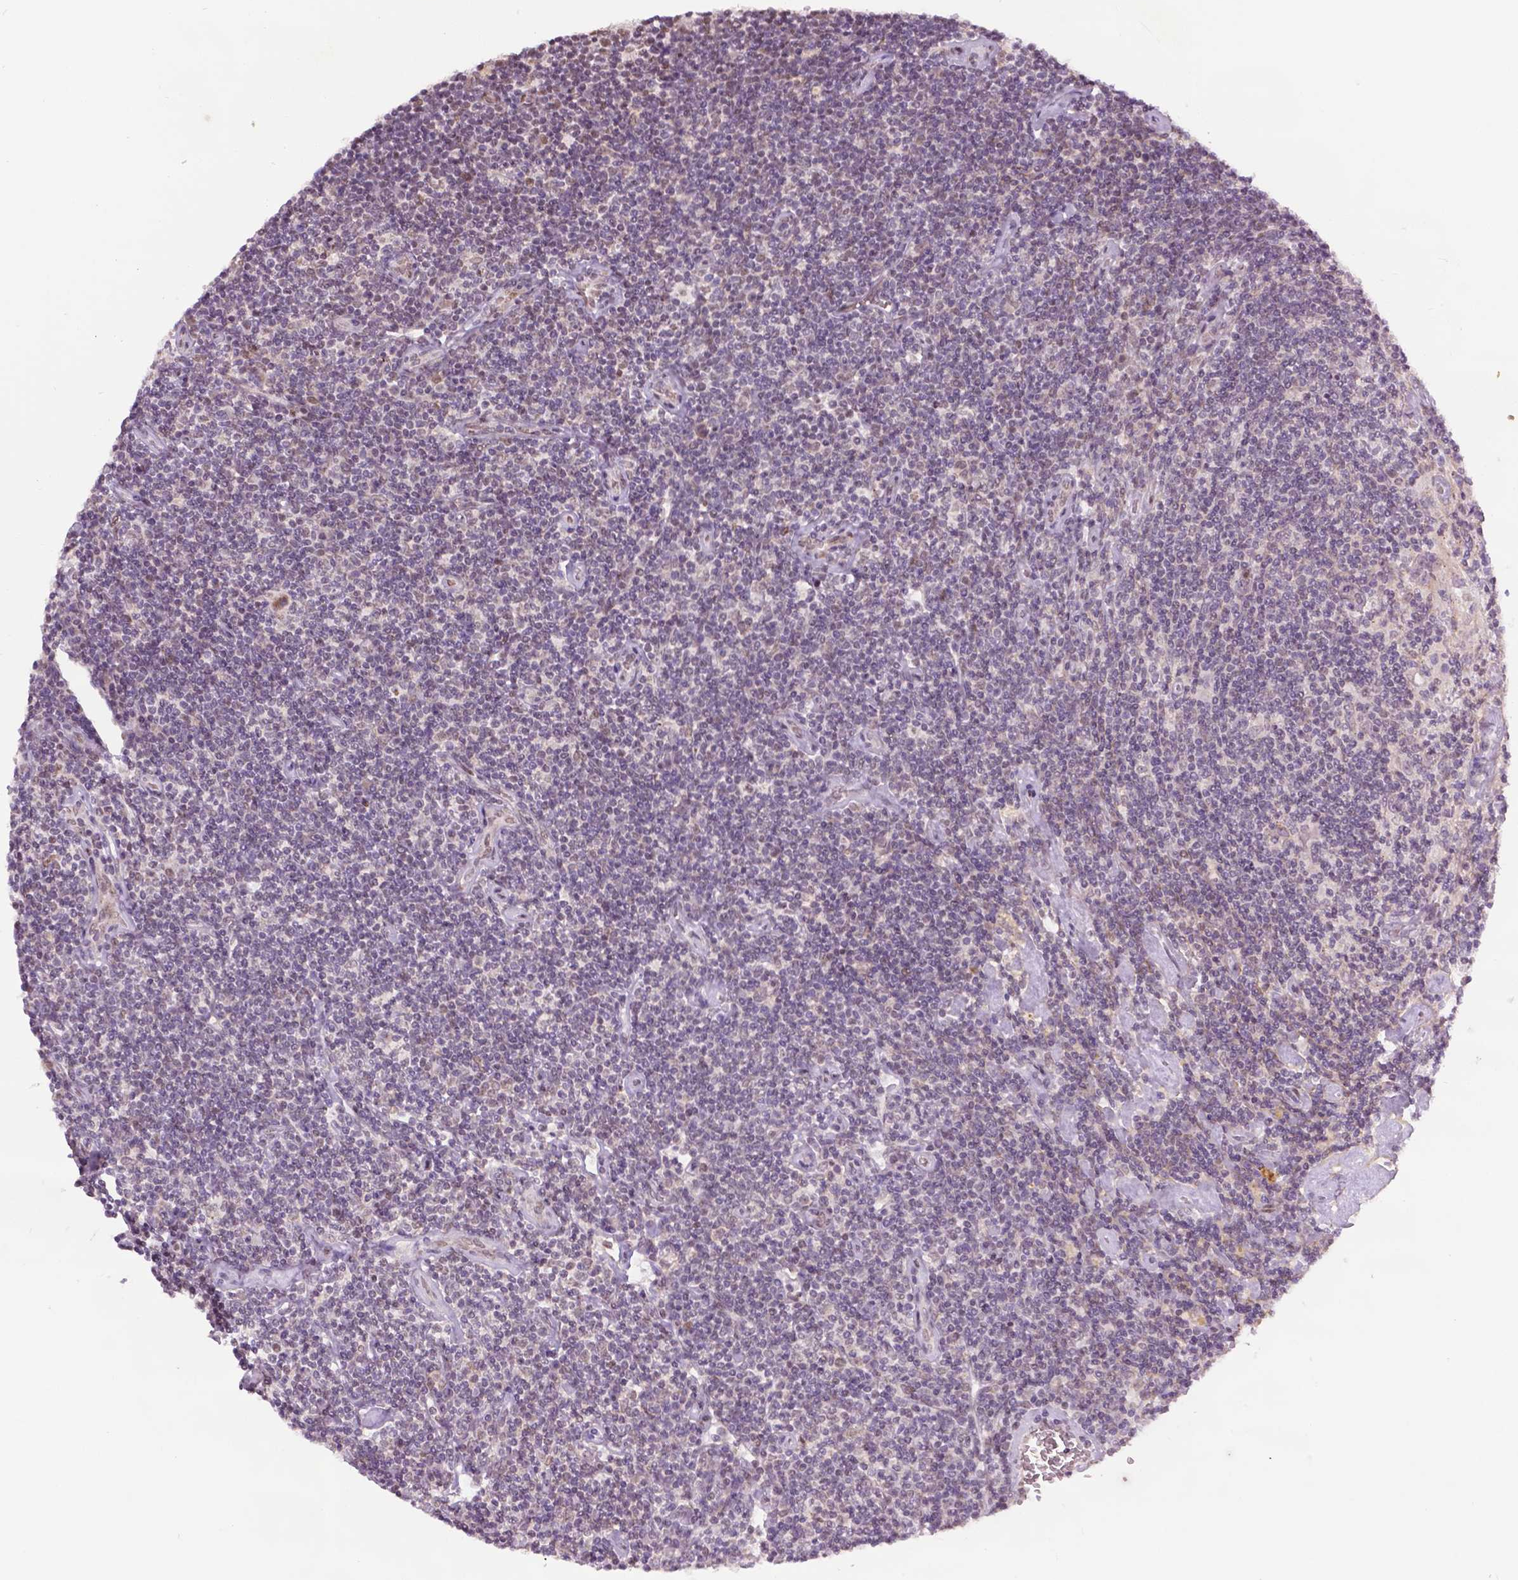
{"staining": {"intensity": "negative", "quantity": "none", "location": "none"}, "tissue": "lymphoma", "cell_type": "Tumor cells", "image_type": "cancer", "snomed": [{"axis": "morphology", "description": "Hodgkin's disease, NOS"}, {"axis": "topography", "description": "Lymph node"}], "caption": "Micrograph shows no significant protein positivity in tumor cells of lymphoma.", "gene": "ZNF41", "patient": {"sex": "male", "age": 40}}